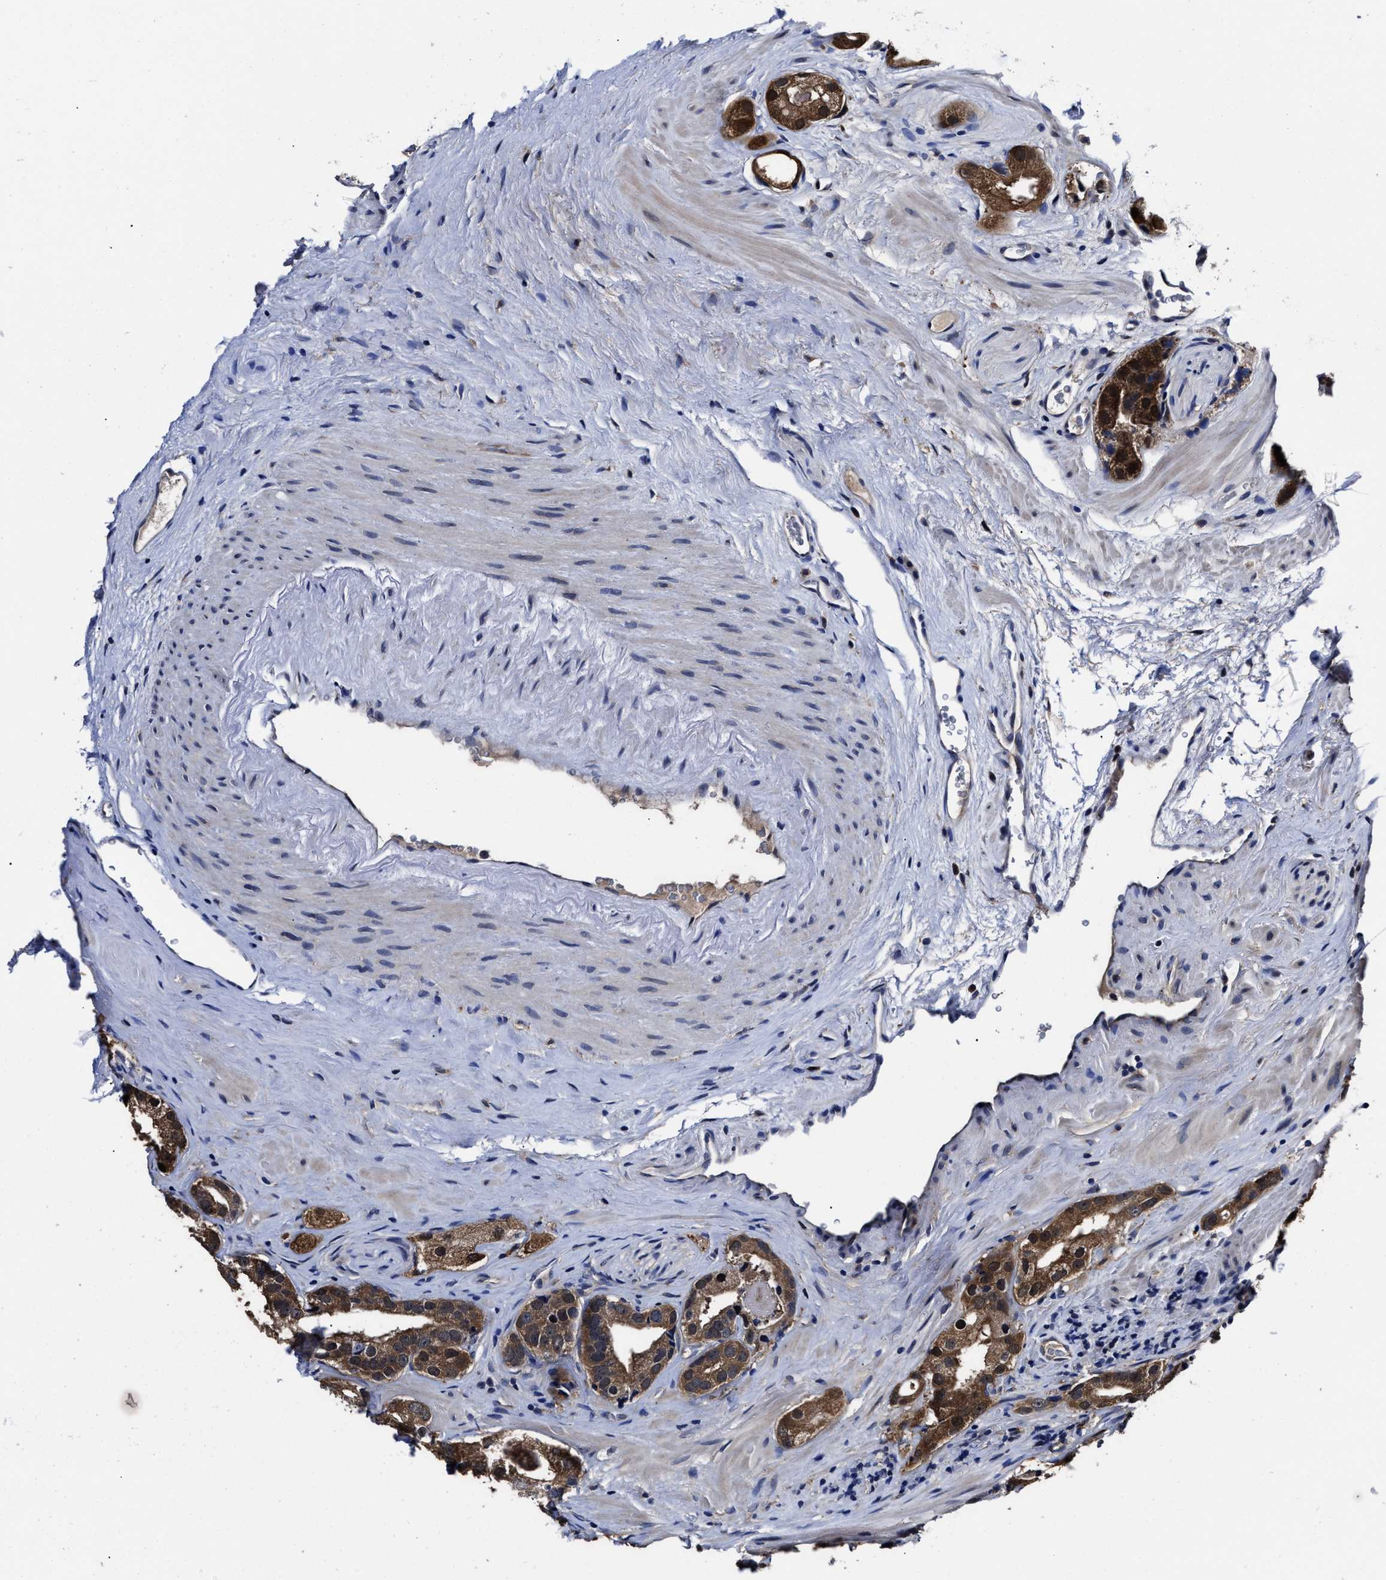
{"staining": {"intensity": "moderate", "quantity": ">75%", "location": "cytoplasmic/membranous,nuclear"}, "tissue": "prostate cancer", "cell_type": "Tumor cells", "image_type": "cancer", "snomed": [{"axis": "morphology", "description": "Adenocarcinoma, High grade"}, {"axis": "topography", "description": "Prostate"}], "caption": "Tumor cells show medium levels of moderate cytoplasmic/membranous and nuclear expression in approximately >75% of cells in human prostate cancer.", "gene": "SOCS5", "patient": {"sex": "male", "age": 63}}